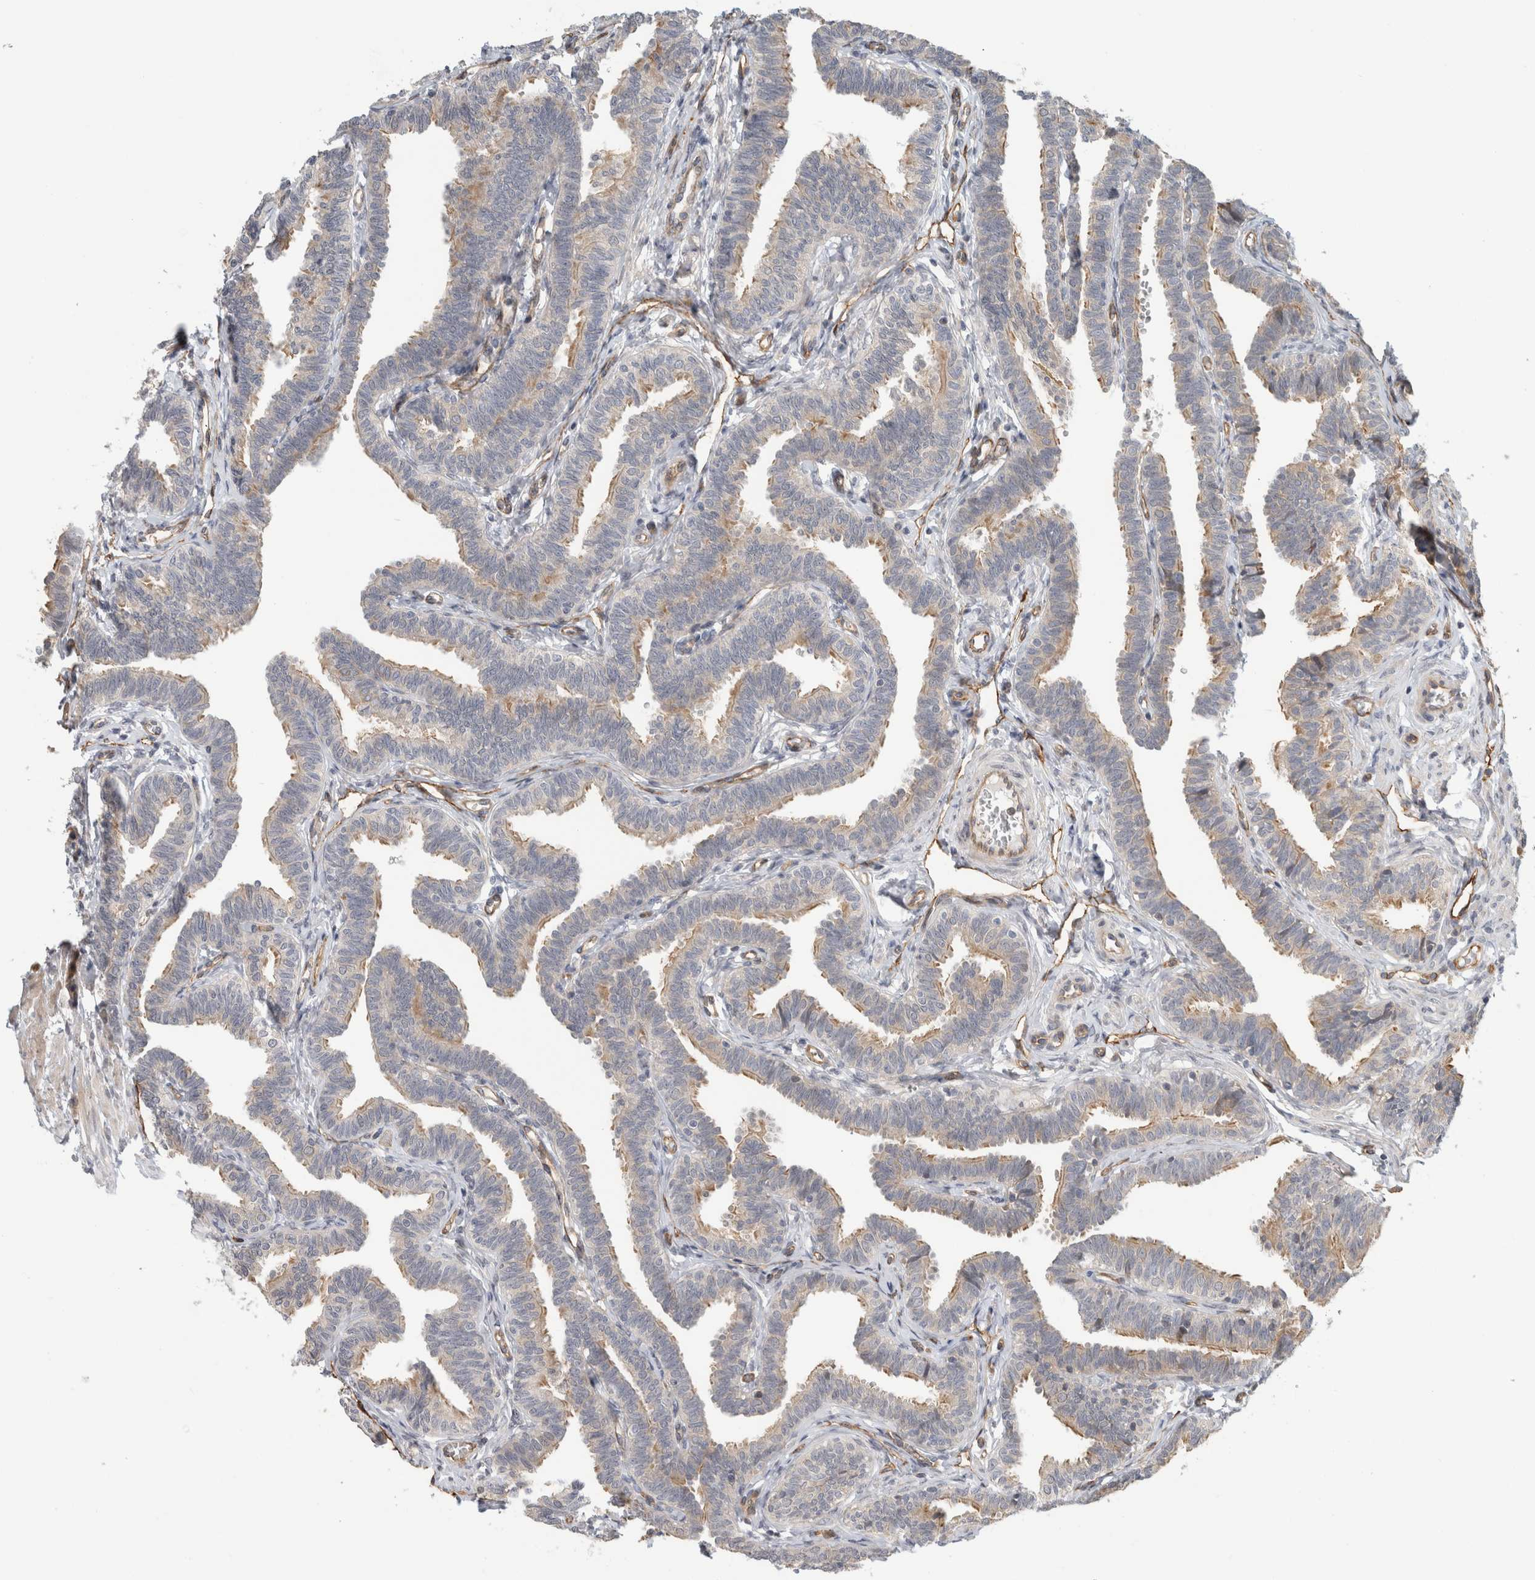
{"staining": {"intensity": "moderate", "quantity": ">75%", "location": "cytoplasmic/membranous"}, "tissue": "fallopian tube", "cell_type": "Glandular cells", "image_type": "normal", "snomed": [{"axis": "morphology", "description": "Normal tissue, NOS"}, {"axis": "topography", "description": "Fallopian tube"}, {"axis": "topography", "description": "Ovary"}], "caption": "Protein staining by IHC demonstrates moderate cytoplasmic/membranous staining in about >75% of glandular cells in benign fallopian tube.", "gene": "KPNA5", "patient": {"sex": "female", "age": 23}}